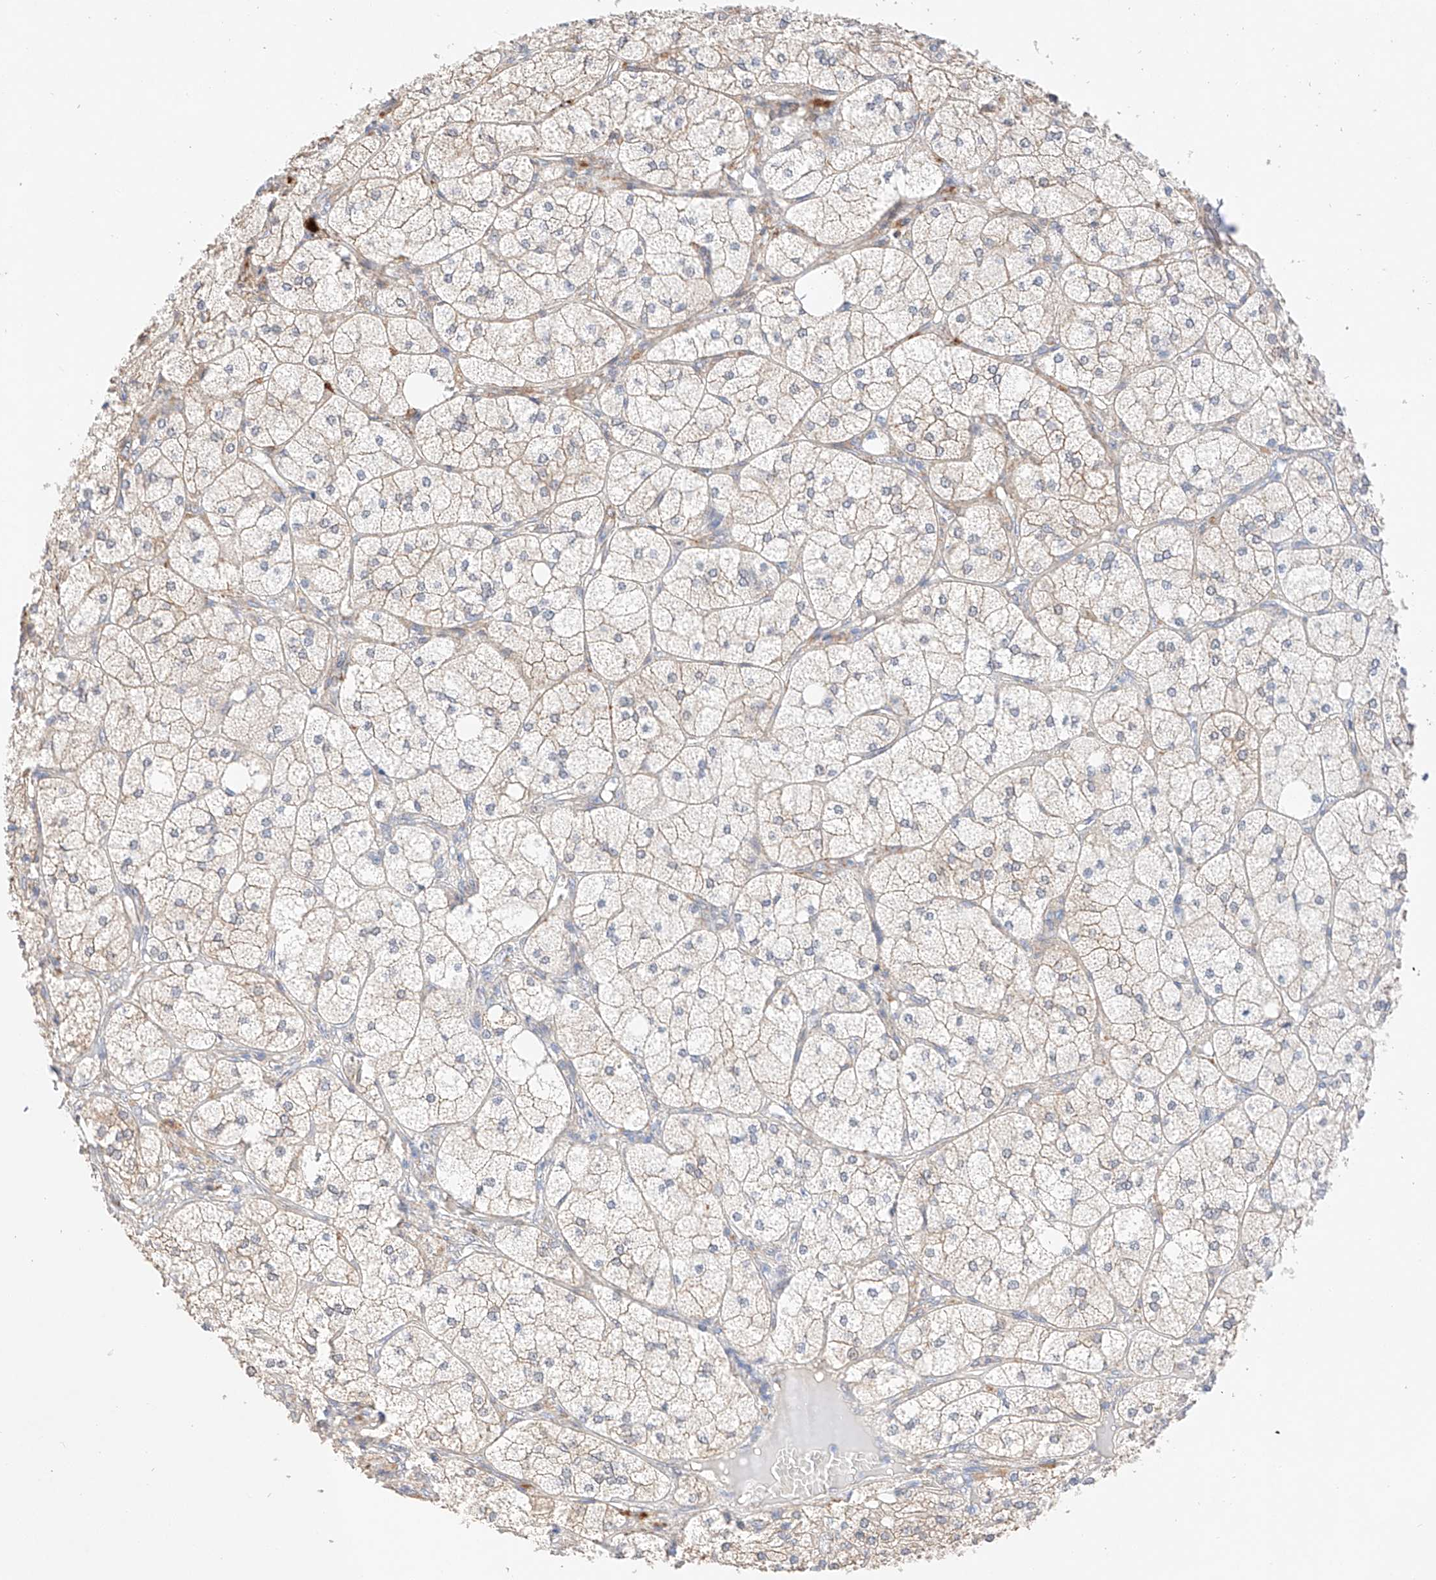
{"staining": {"intensity": "moderate", "quantity": "25%-75%", "location": "cytoplasmic/membranous"}, "tissue": "adrenal gland", "cell_type": "Glandular cells", "image_type": "normal", "snomed": [{"axis": "morphology", "description": "Normal tissue, NOS"}, {"axis": "topography", "description": "Adrenal gland"}], "caption": "Brown immunohistochemical staining in normal adrenal gland exhibits moderate cytoplasmic/membranous staining in approximately 25%-75% of glandular cells.", "gene": "IL22RA2", "patient": {"sex": "female", "age": 61}}